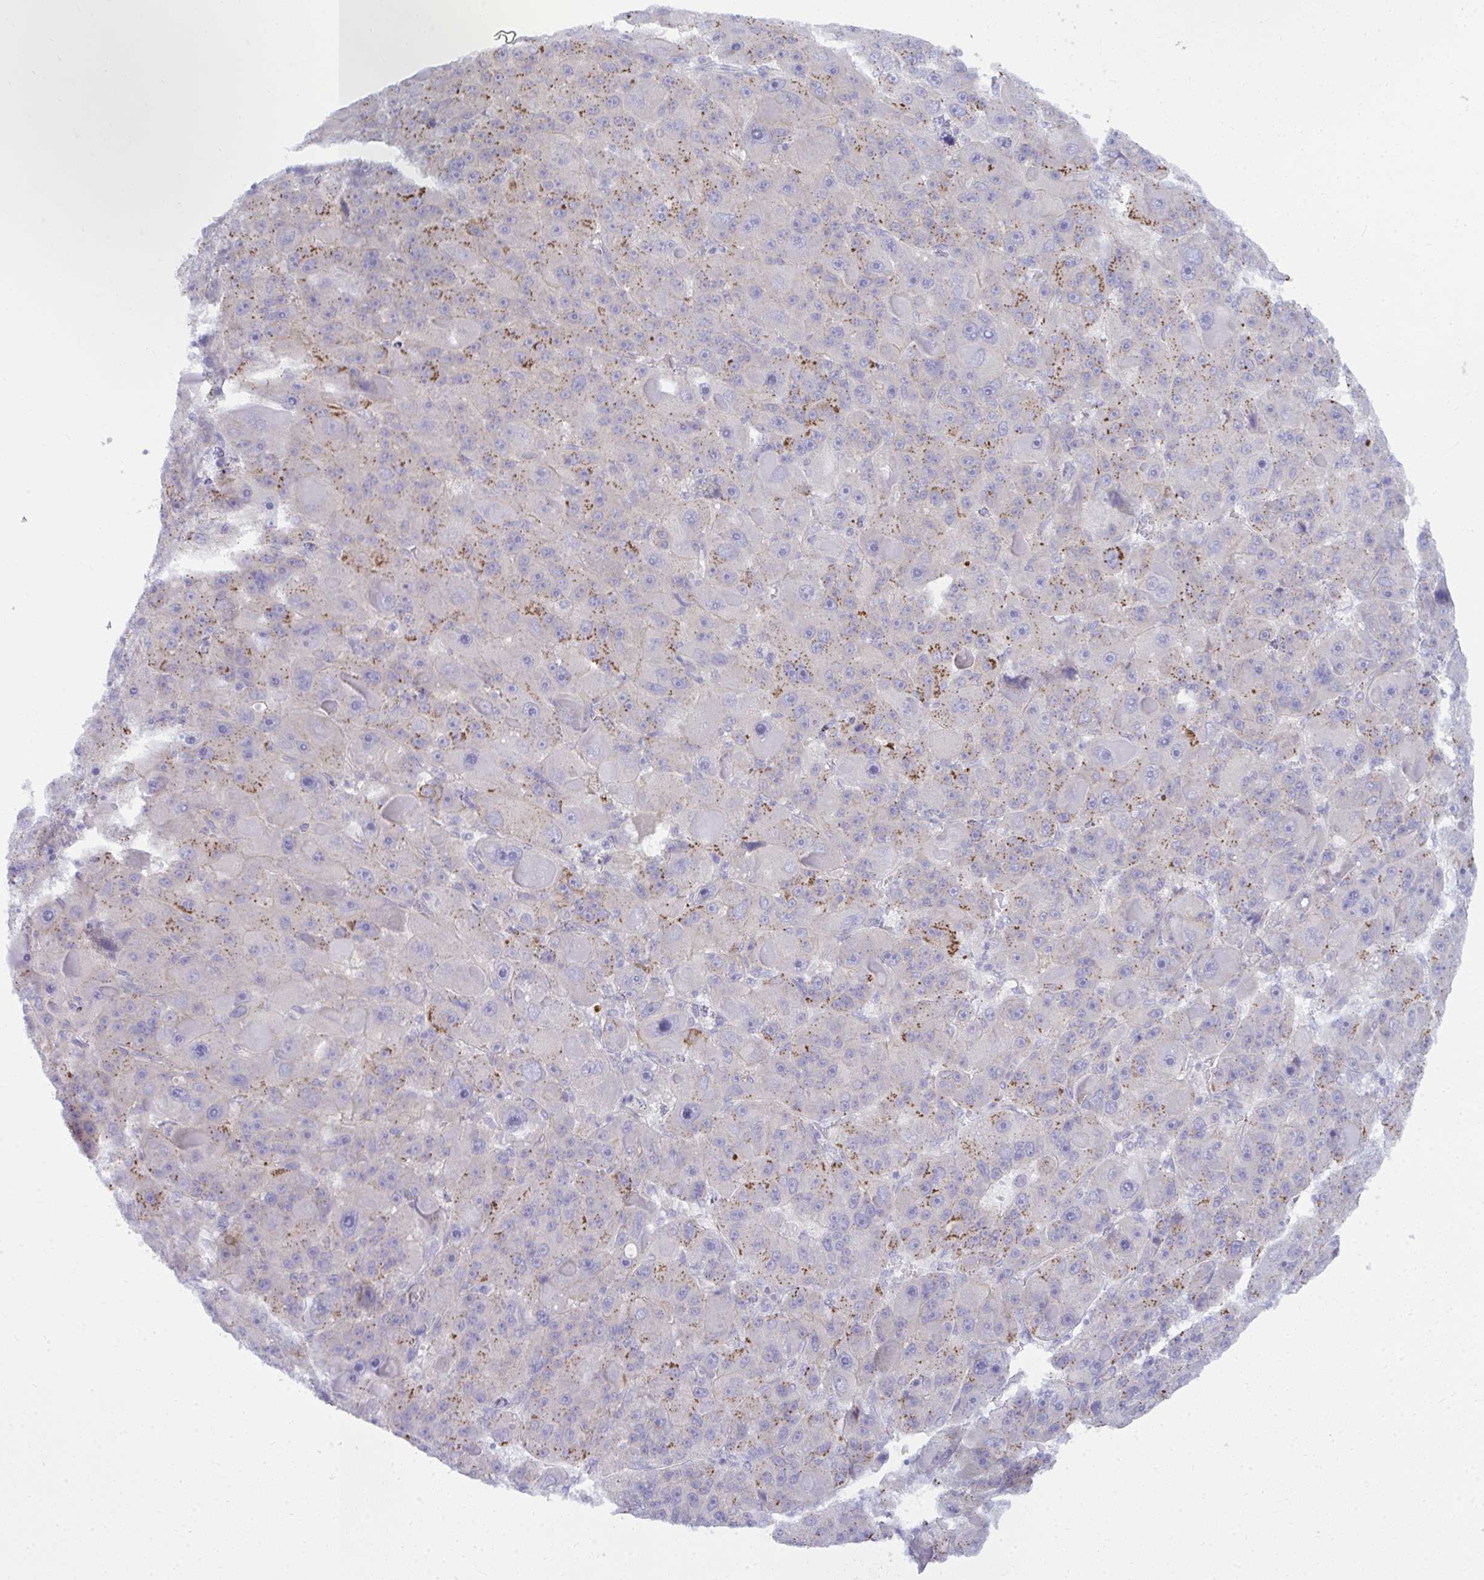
{"staining": {"intensity": "moderate", "quantity": "<25%", "location": "cytoplasmic/membranous"}, "tissue": "liver cancer", "cell_type": "Tumor cells", "image_type": "cancer", "snomed": [{"axis": "morphology", "description": "Carcinoma, Hepatocellular, NOS"}, {"axis": "topography", "description": "Liver"}], "caption": "Immunohistochemical staining of human liver cancer displays moderate cytoplasmic/membranous protein expression in approximately <25% of tumor cells. Nuclei are stained in blue.", "gene": "TSPEAR", "patient": {"sex": "male", "age": 76}}